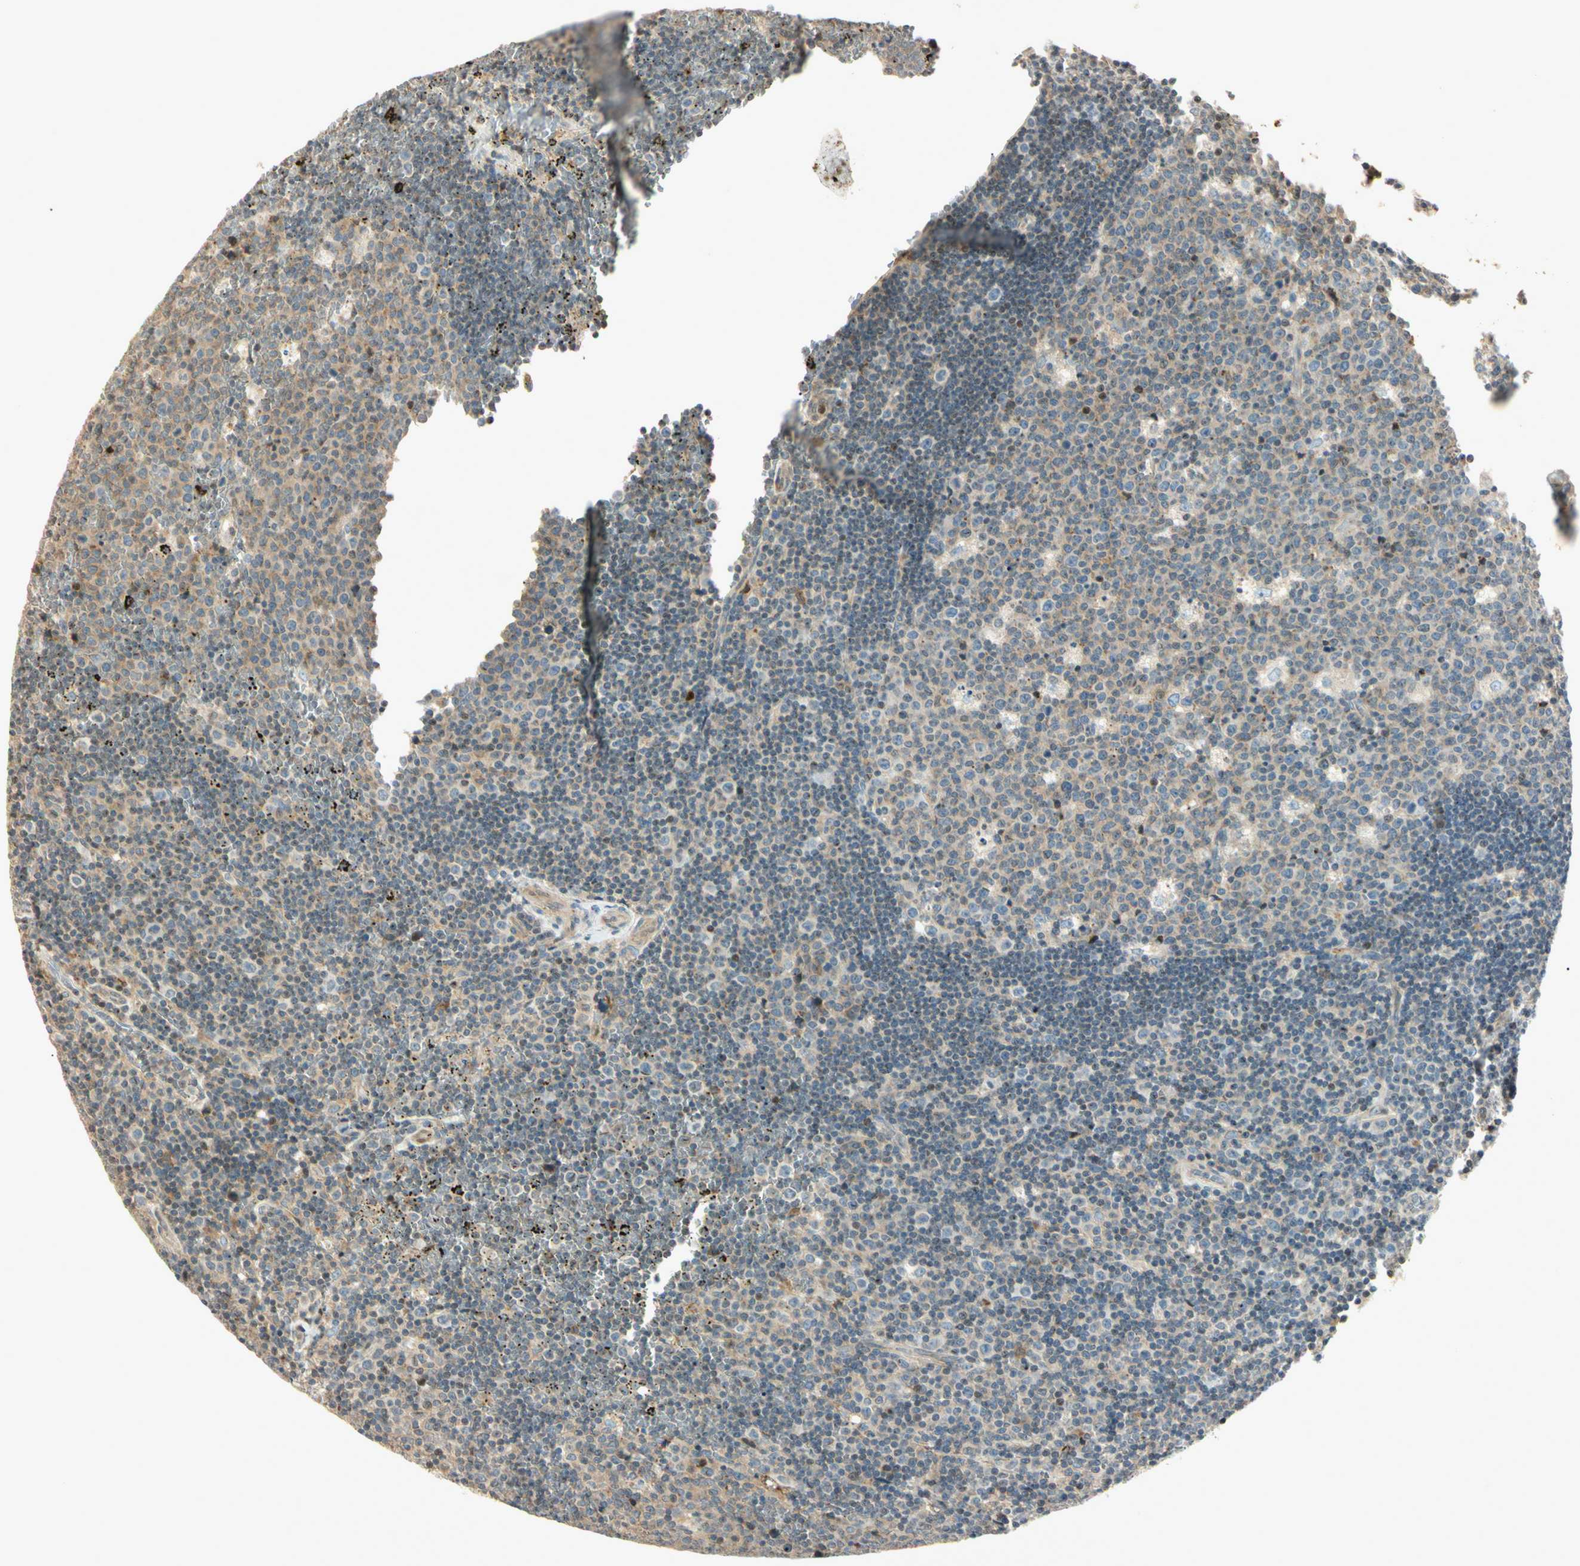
{"staining": {"intensity": "moderate", "quantity": ">75%", "location": "cytoplasmic/membranous"}, "tissue": "lymph node", "cell_type": "Germinal center cells", "image_type": "normal", "snomed": [{"axis": "morphology", "description": "Normal tissue, NOS"}, {"axis": "topography", "description": "Lymph node"}, {"axis": "topography", "description": "Salivary gland"}], "caption": "This photomicrograph displays normal lymph node stained with immunohistochemistry to label a protein in brown. The cytoplasmic/membranous of germinal center cells show moderate positivity for the protein. Nuclei are counter-stained blue.", "gene": "CDH6", "patient": {"sex": "male", "age": 8}}